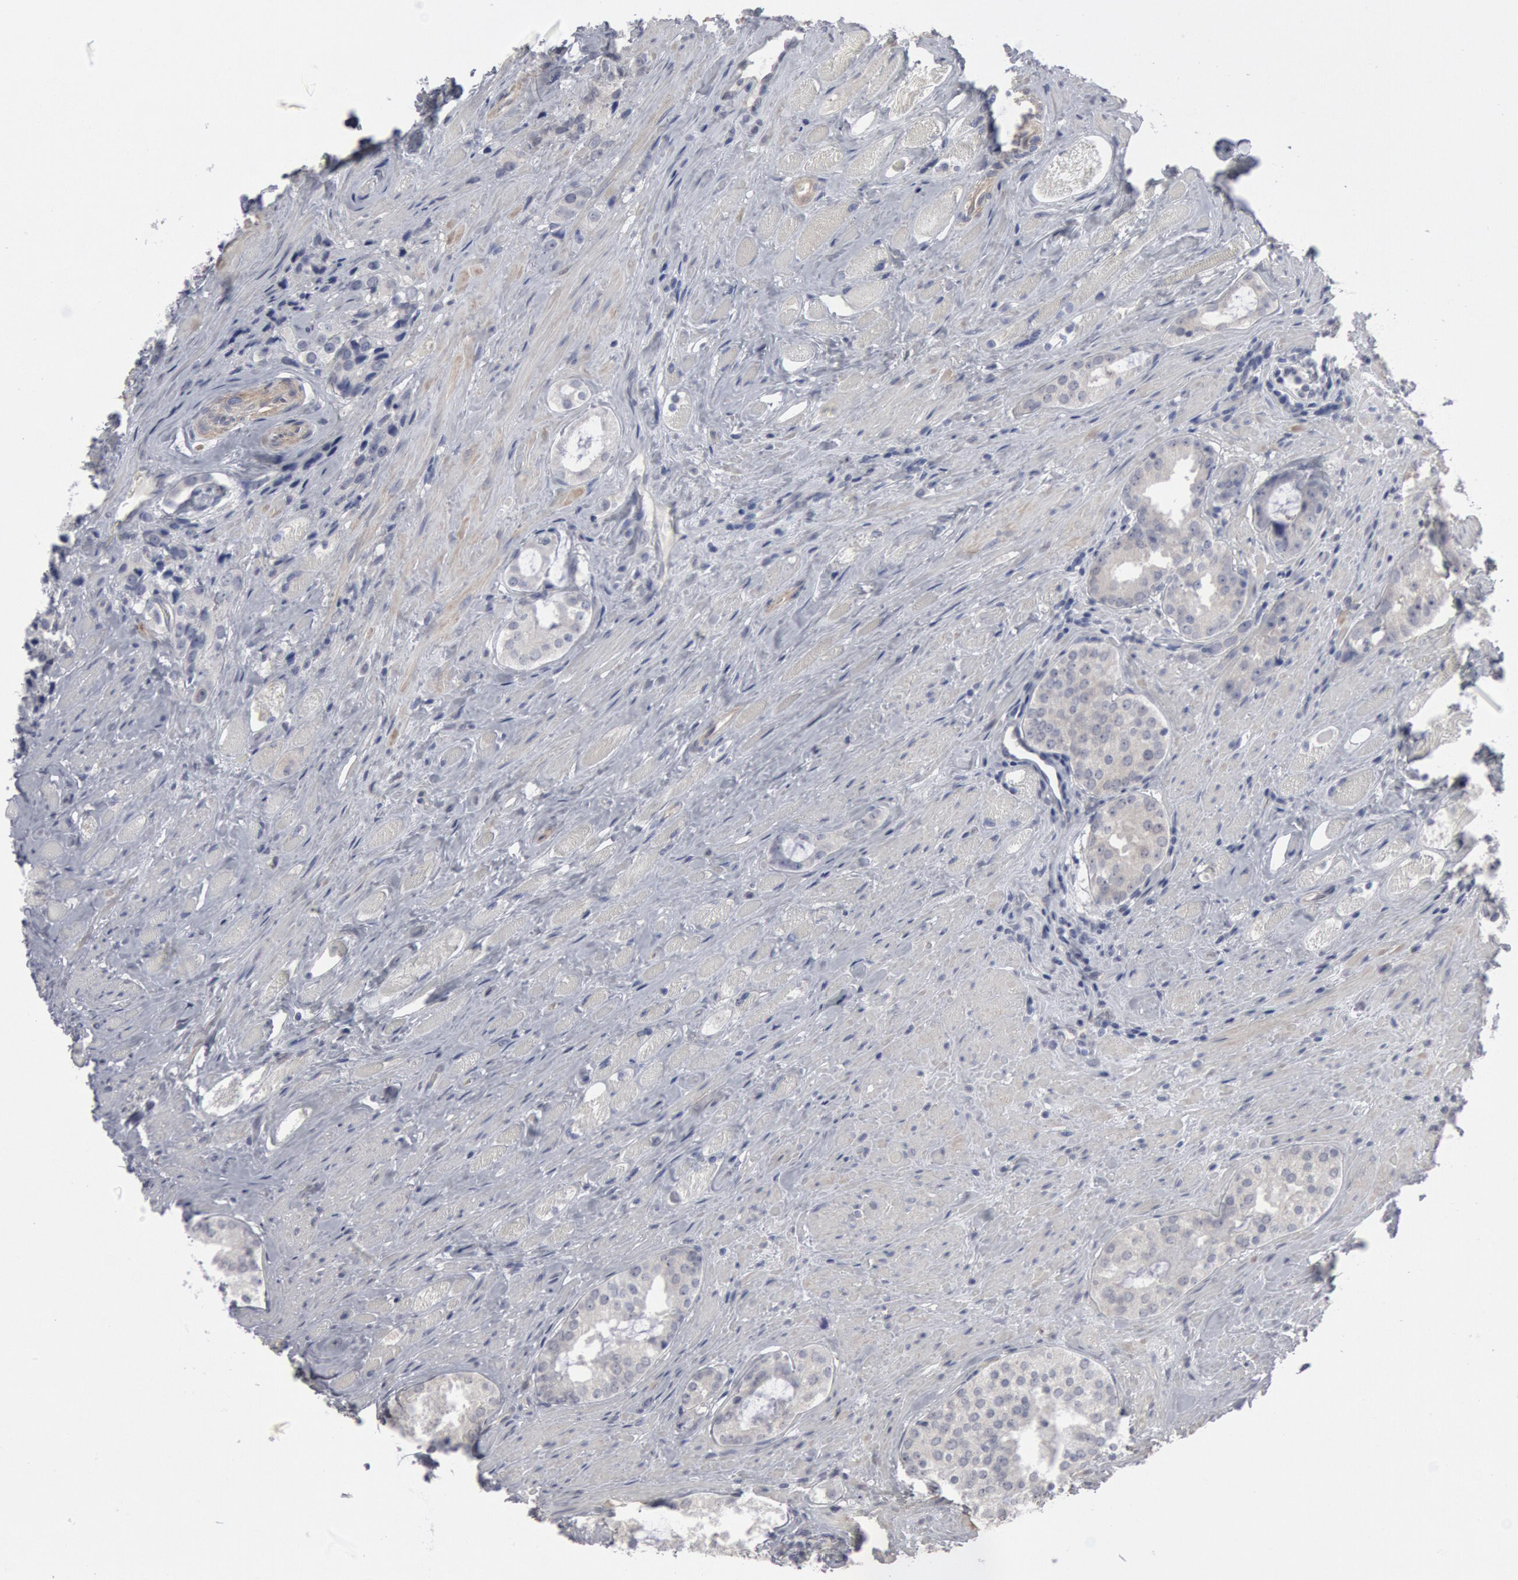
{"staining": {"intensity": "negative", "quantity": "none", "location": "none"}, "tissue": "prostate cancer", "cell_type": "Tumor cells", "image_type": "cancer", "snomed": [{"axis": "morphology", "description": "Adenocarcinoma, Medium grade"}, {"axis": "topography", "description": "Prostate"}], "caption": "IHC of adenocarcinoma (medium-grade) (prostate) demonstrates no staining in tumor cells.", "gene": "DMC1", "patient": {"sex": "male", "age": 73}}